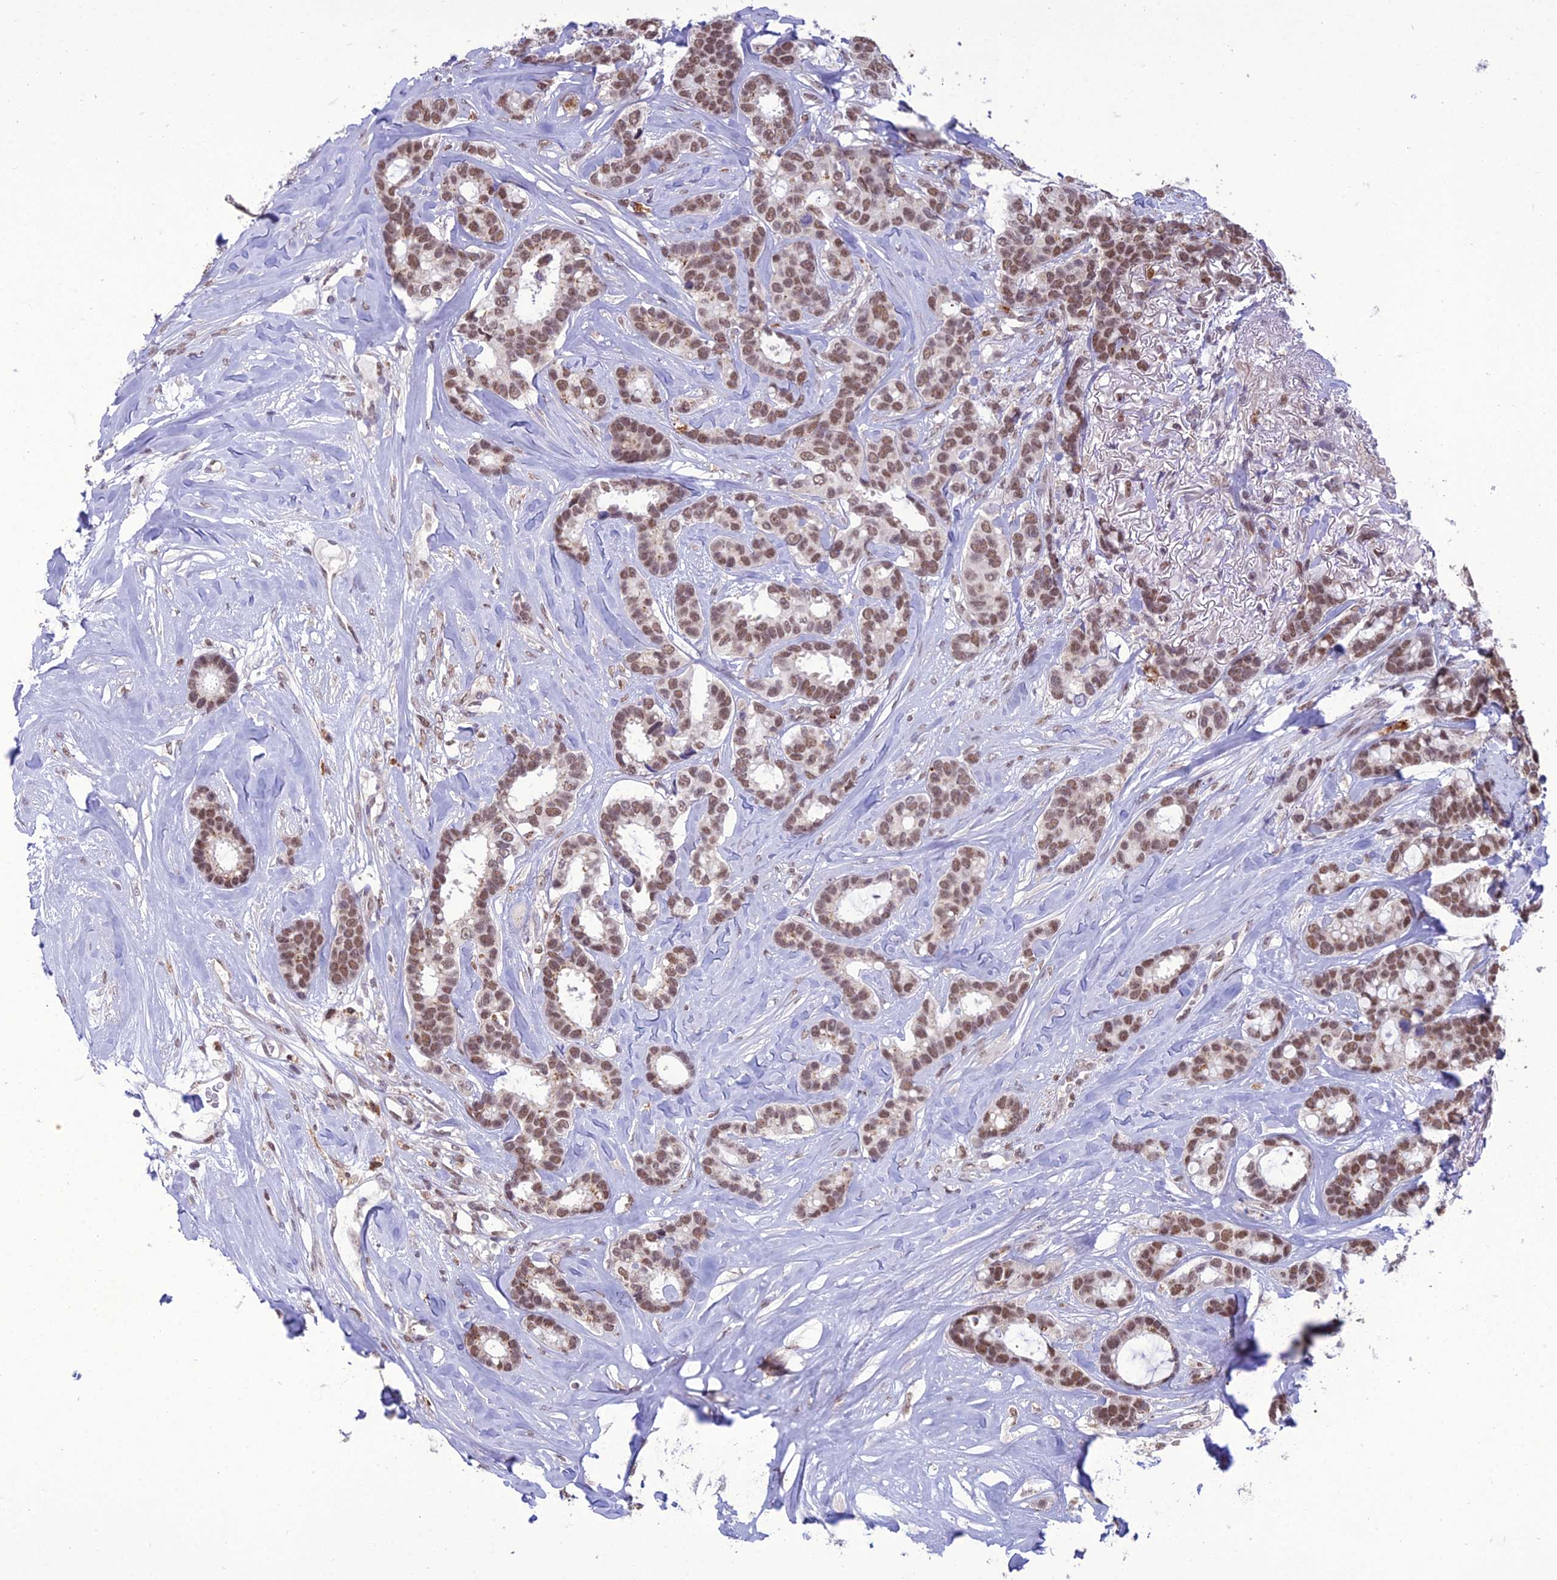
{"staining": {"intensity": "moderate", "quantity": ">75%", "location": "nuclear"}, "tissue": "breast cancer", "cell_type": "Tumor cells", "image_type": "cancer", "snomed": [{"axis": "morphology", "description": "Duct carcinoma"}, {"axis": "topography", "description": "Breast"}], "caption": "Immunohistochemistry image of intraductal carcinoma (breast) stained for a protein (brown), which displays medium levels of moderate nuclear expression in approximately >75% of tumor cells.", "gene": "RANBP3", "patient": {"sex": "female", "age": 87}}